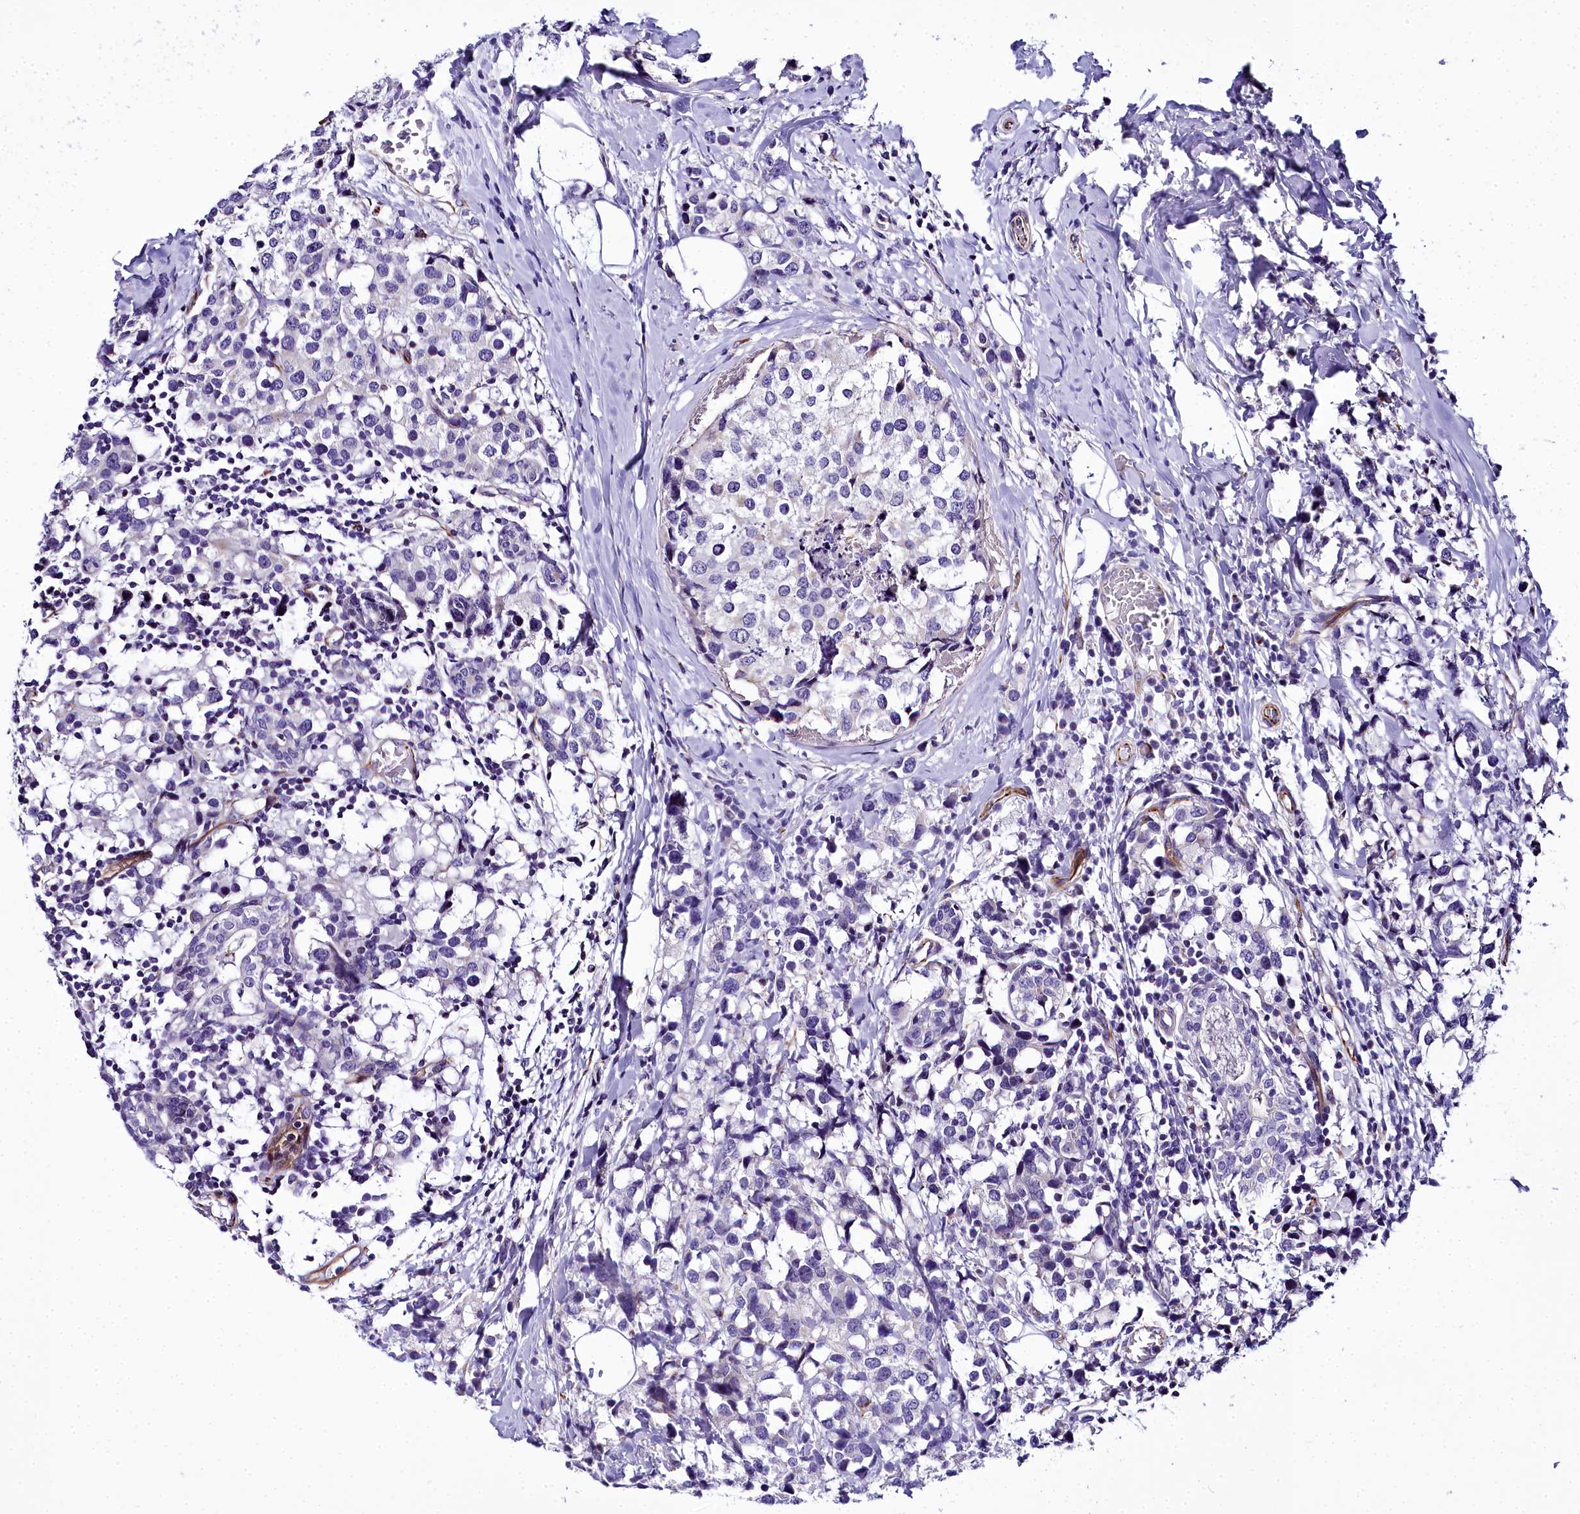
{"staining": {"intensity": "negative", "quantity": "none", "location": "none"}, "tissue": "breast cancer", "cell_type": "Tumor cells", "image_type": "cancer", "snomed": [{"axis": "morphology", "description": "Lobular carcinoma"}, {"axis": "topography", "description": "Breast"}], "caption": "This image is of breast cancer stained with immunohistochemistry (IHC) to label a protein in brown with the nuclei are counter-stained blue. There is no staining in tumor cells.", "gene": "TIMM22", "patient": {"sex": "female", "age": 59}}